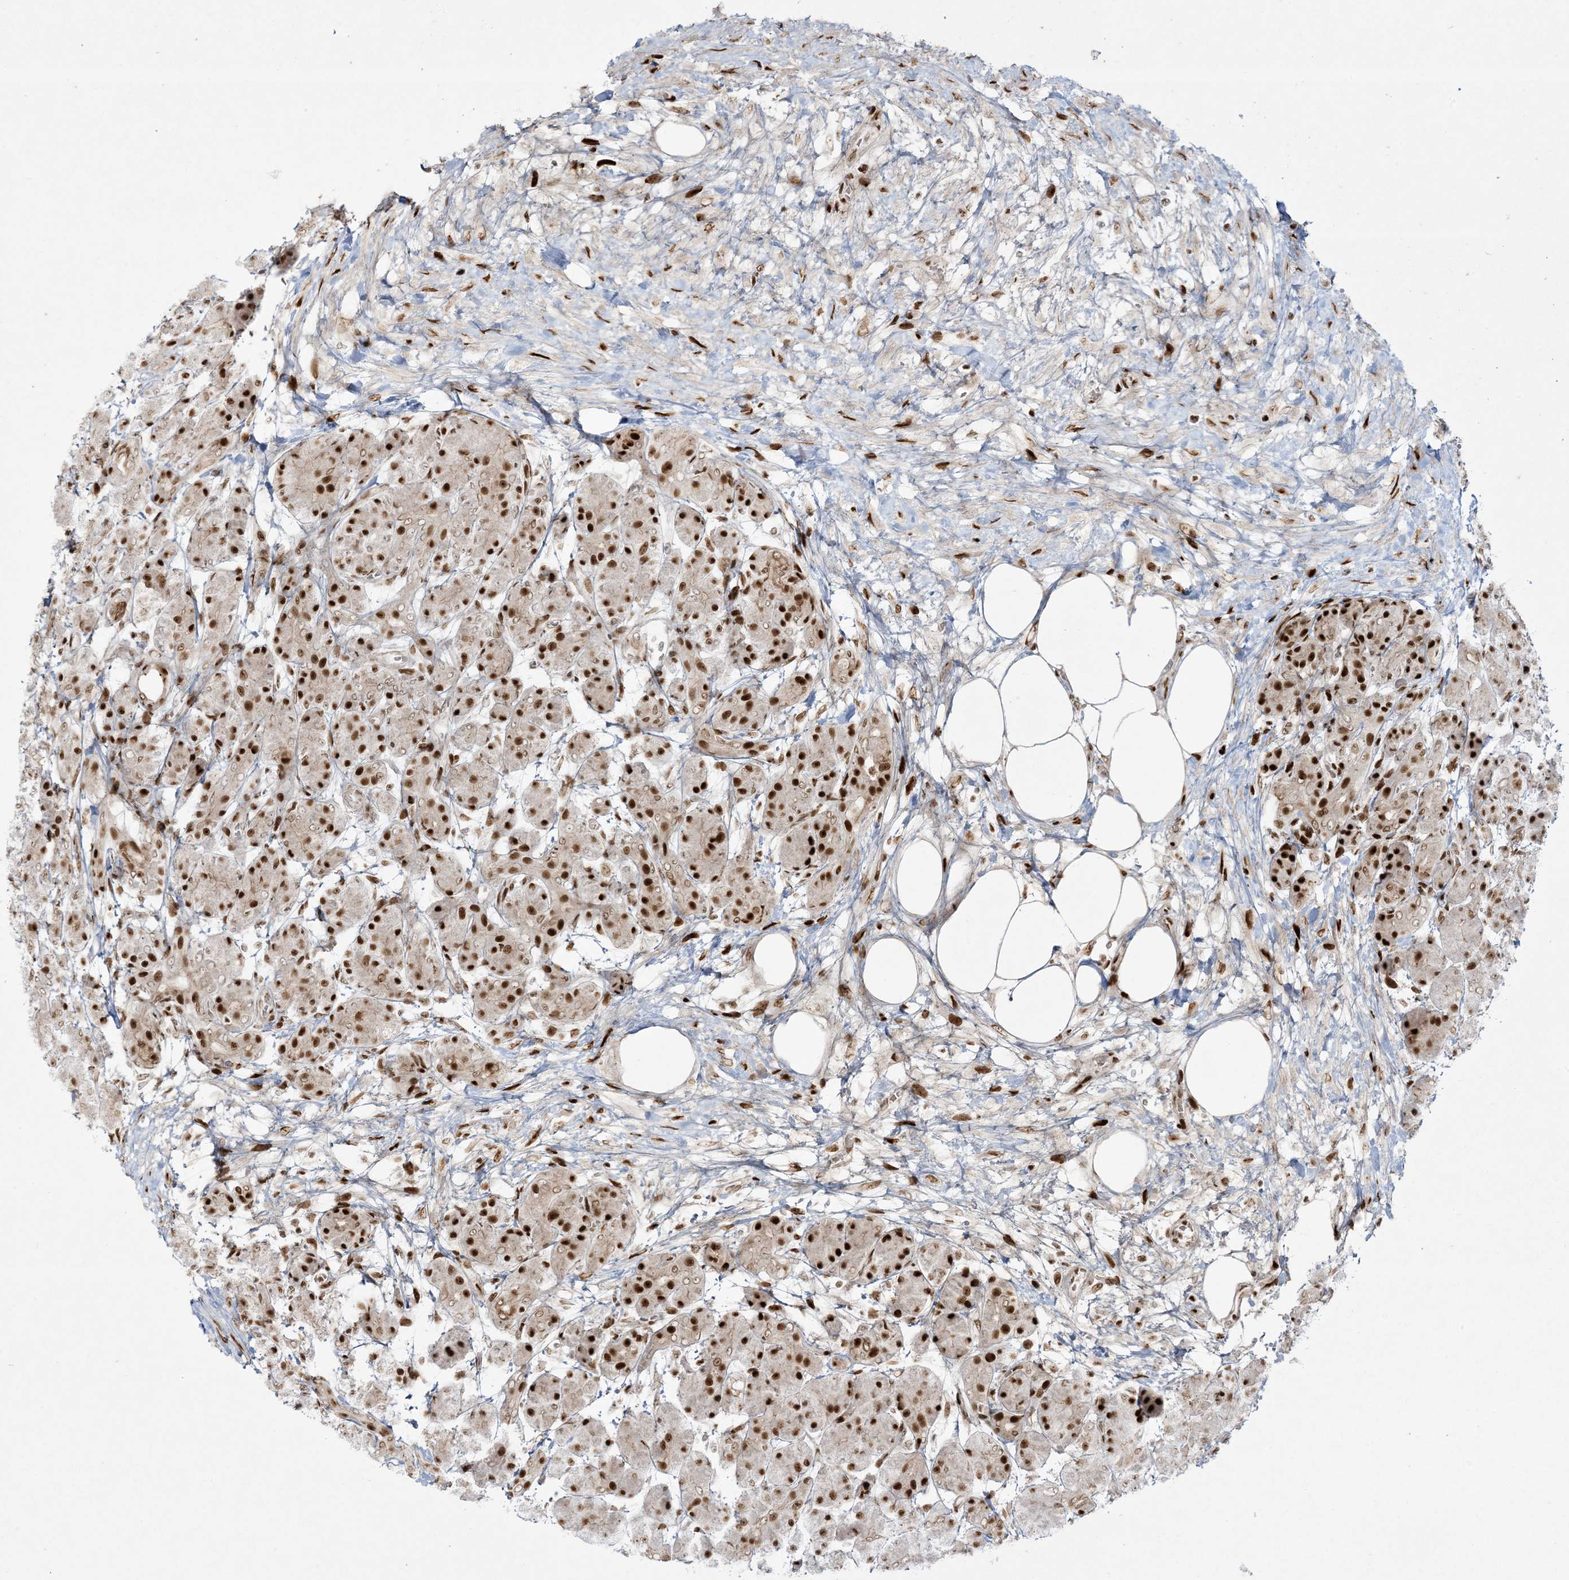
{"staining": {"intensity": "strong", "quantity": ">75%", "location": "nuclear"}, "tissue": "pancreas", "cell_type": "Exocrine glandular cells", "image_type": "normal", "snomed": [{"axis": "morphology", "description": "Normal tissue, NOS"}, {"axis": "topography", "description": "Pancreas"}], "caption": "Exocrine glandular cells display high levels of strong nuclear staining in about >75% of cells in normal pancreas. The protein of interest is shown in brown color, while the nuclei are stained blue.", "gene": "RBM10", "patient": {"sex": "male", "age": 63}}